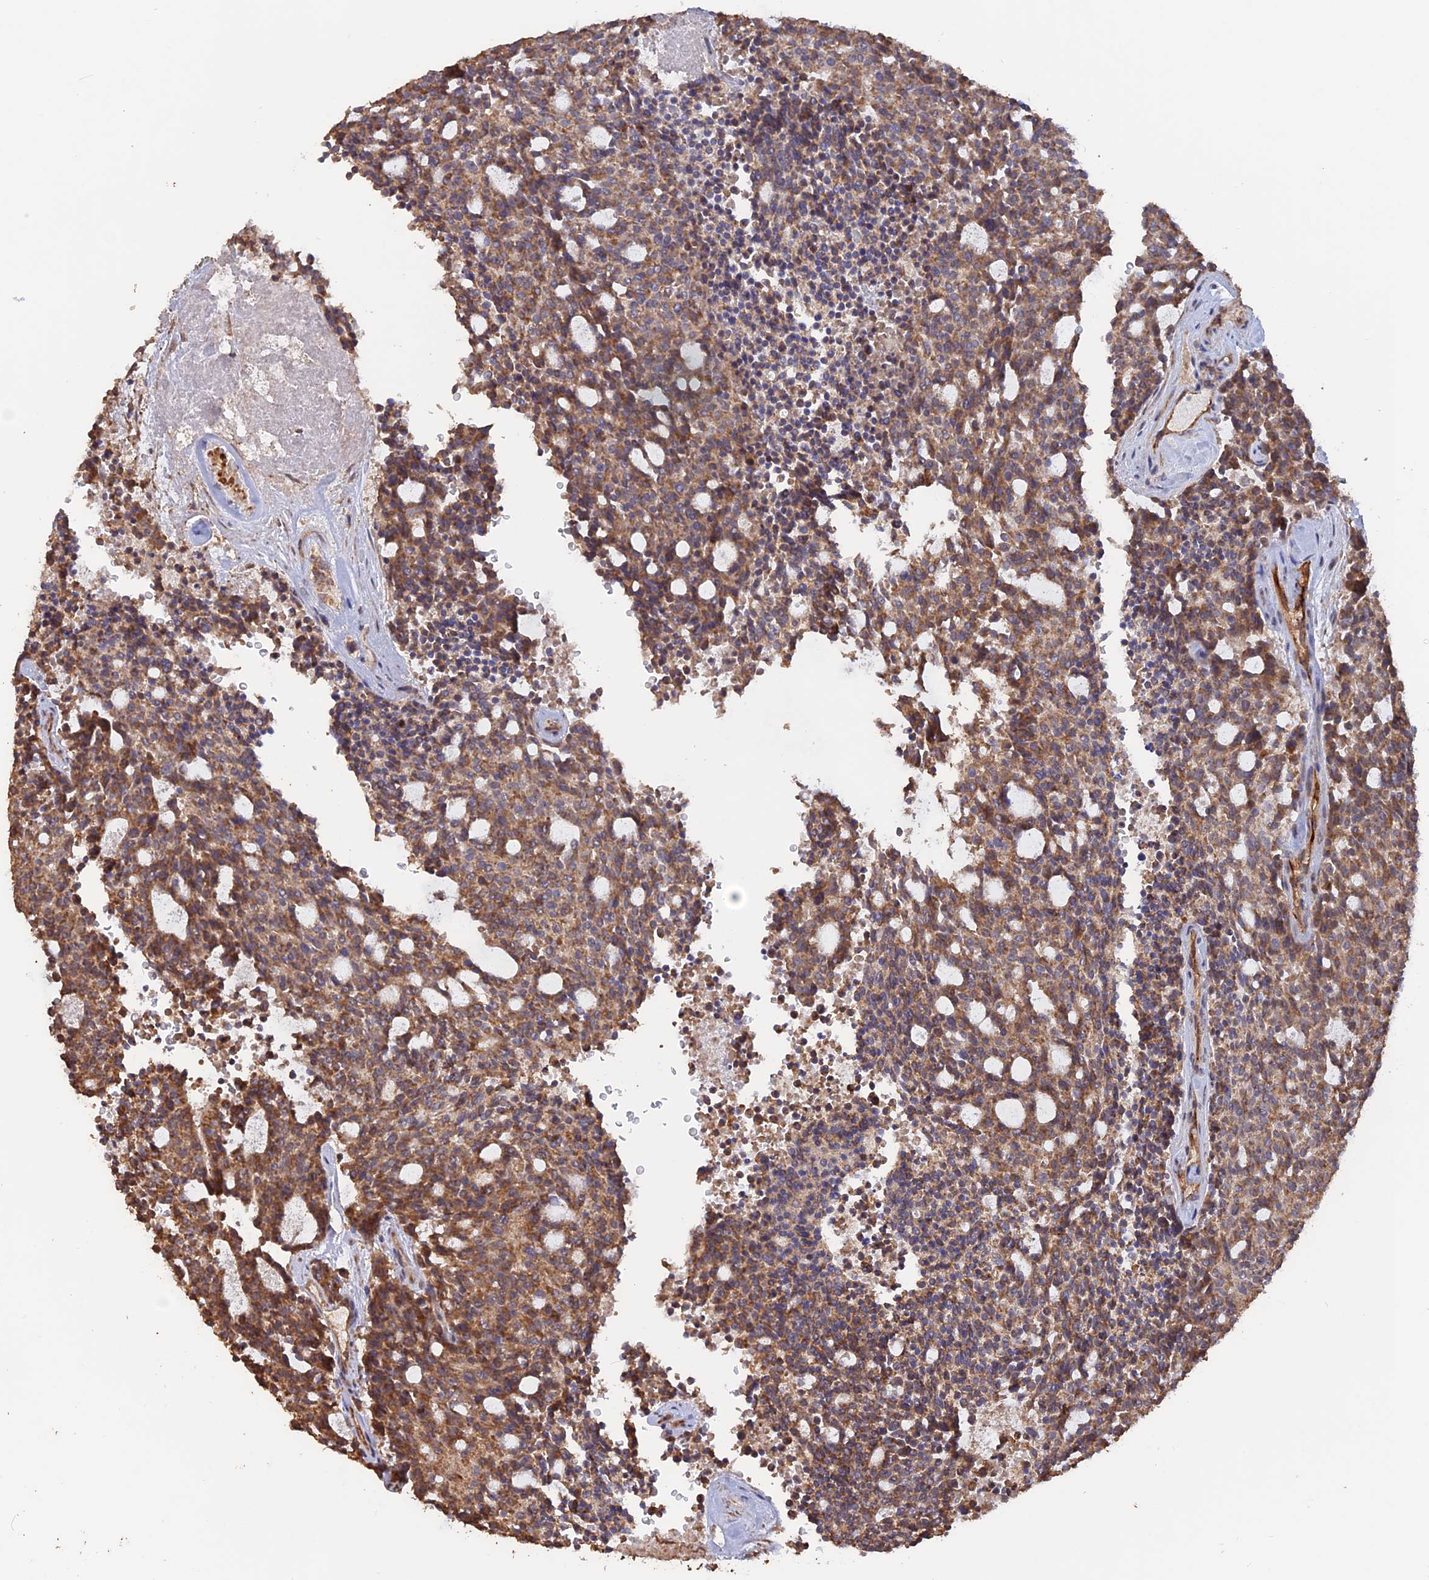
{"staining": {"intensity": "moderate", "quantity": ">75%", "location": "cytoplasmic/membranous"}, "tissue": "carcinoid", "cell_type": "Tumor cells", "image_type": "cancer", "snomed": [{"axis": "morphology", "description": "Carcinoid, malignant, NOS"}, {"axis": "topography", "description": "Pancreas"}], "caption": "The image displays immunohistochemical staining of malignant carcinoid. There is moderate cytoplasmic/membranous staining is seen in about >75% of tumor cells.", "gene": "LAYN", "patient": {"sex": "female", "age": 54}}